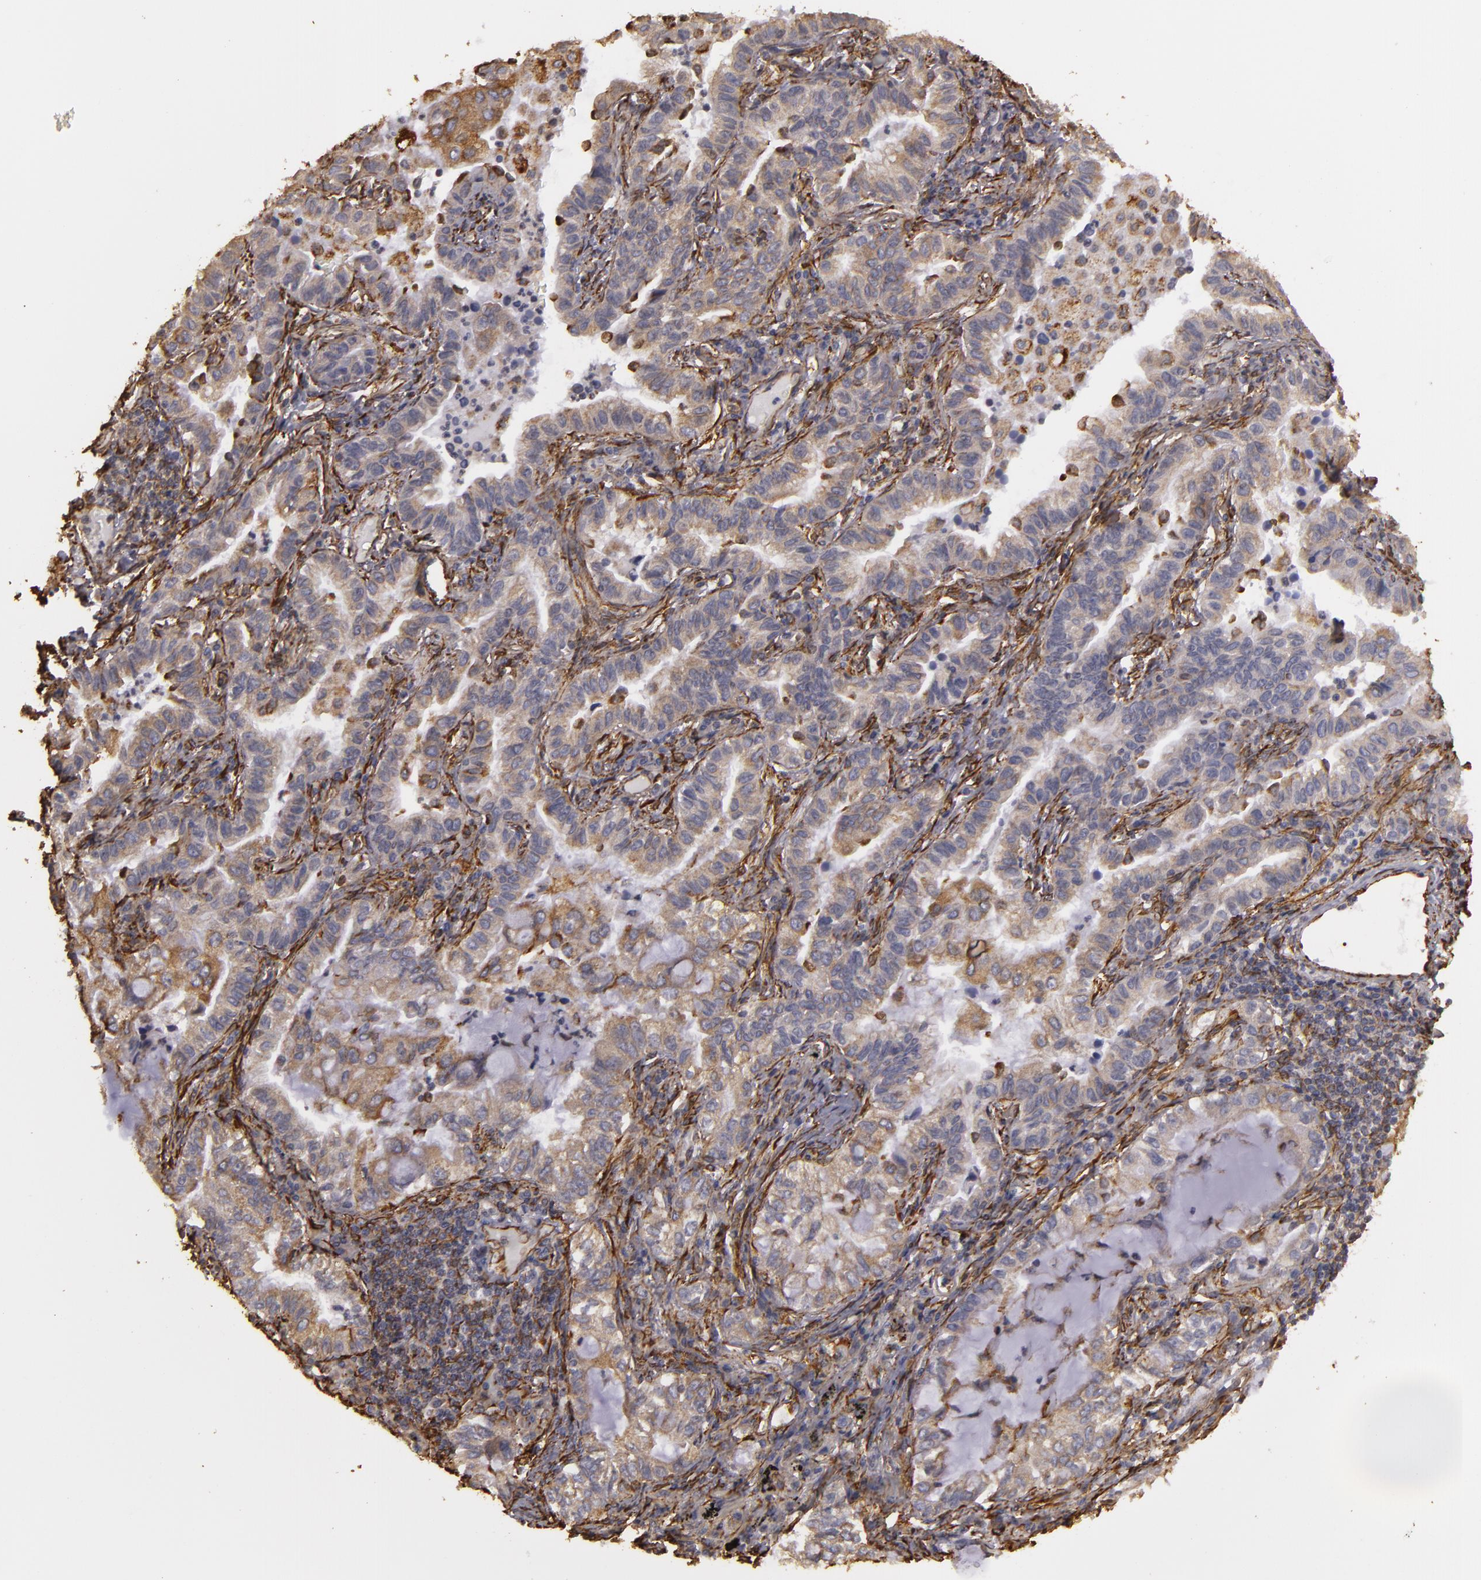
{"staining": {"intensity": "weak", "quantity": "25%-75%", "location": "cytoplasmic/membranous"}, "tissue": "lung cancer", "cell_type": "Tumor cells", "image_type": "cancer", "snomed": [{"axis": "morphology", "description": "Adenocarcinoma, NOS"}, {"axis": "topography", "description": "Lung"}], "caption": "A brown stain labels weak cytoplasmic/membranous expression of a protein in lung cancer (adenocarcinoma) tumor cells.", "gene": "CYB5R3", "patient": {"sex": "female", "age": 50}}